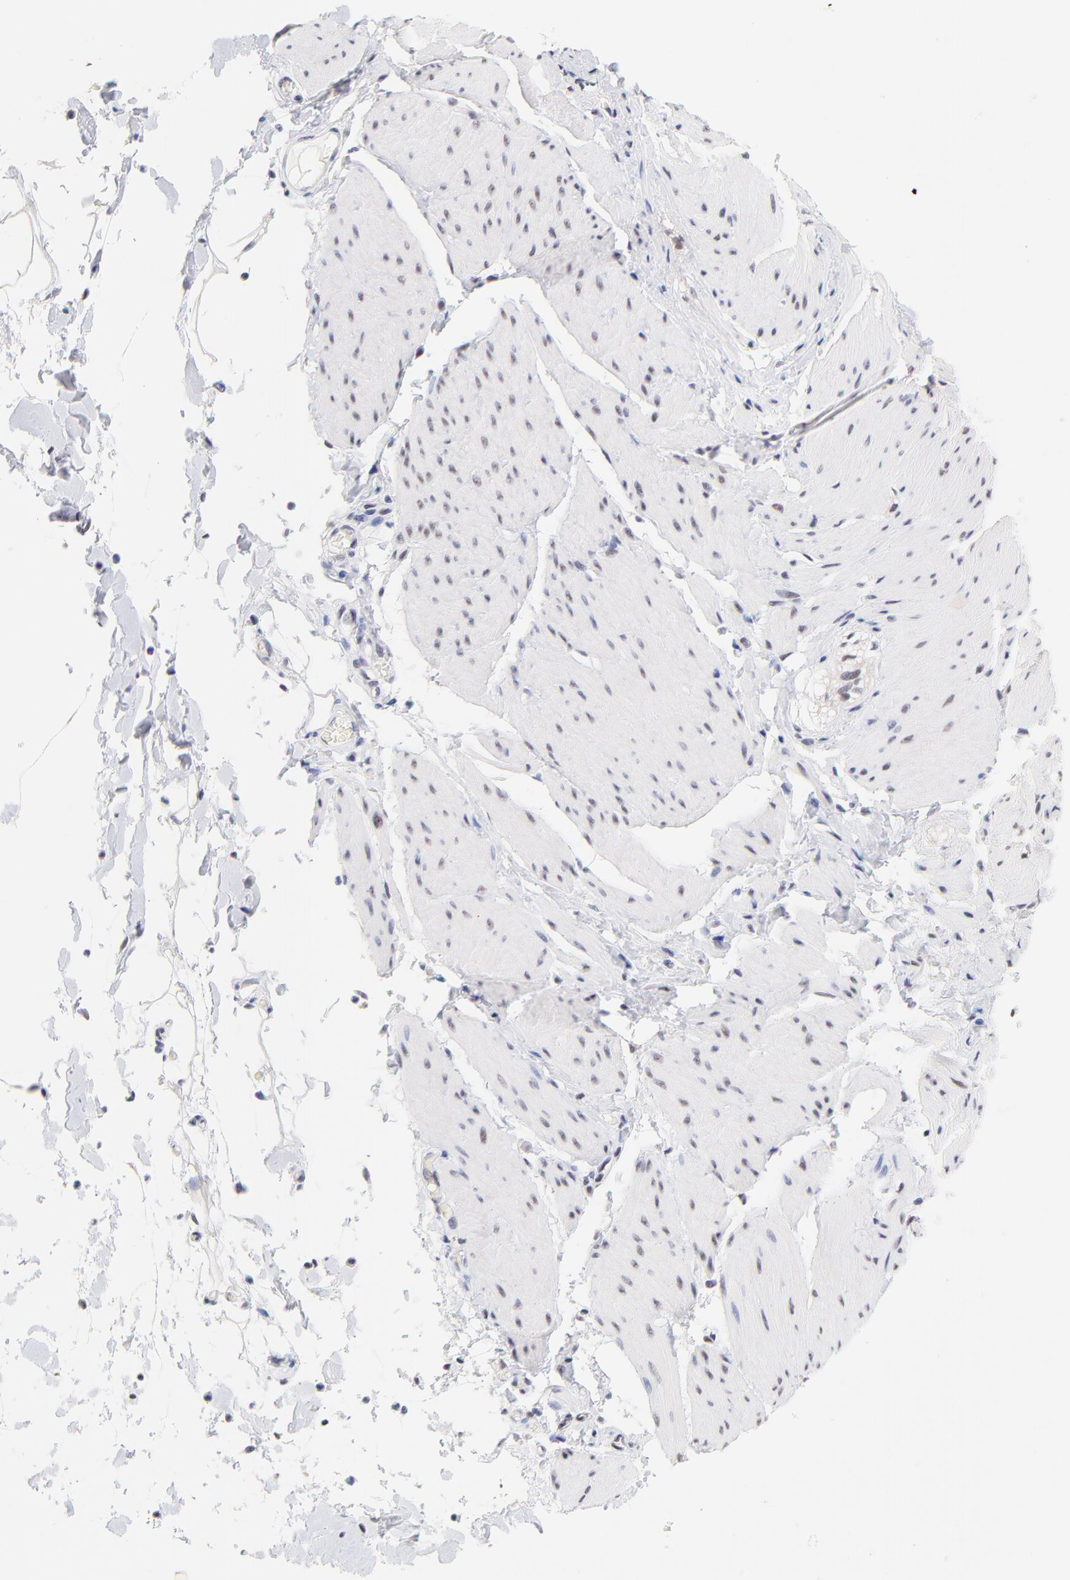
{"staining": {"intensity": "negative", "quantity": "none", "location": "none"}, "tissue": "smooth muscle", "cell_type": "Smooth muscle cells", "image_type": "normal", "snomed": [{"axis": "morphology", "description": "Normal tissue, NOS"}, {"axis": "topography", "description": "Smooth muscle"}, {"axis": "topography", "description": "Colon"}], "caption": "The immunohistochemistry image has no significant expression in smooth muscle cells of smooth muscle. Nuclei are stained in blue.", "gene": "ZNF74", "patient": {"sex": "male", "age": 67}}